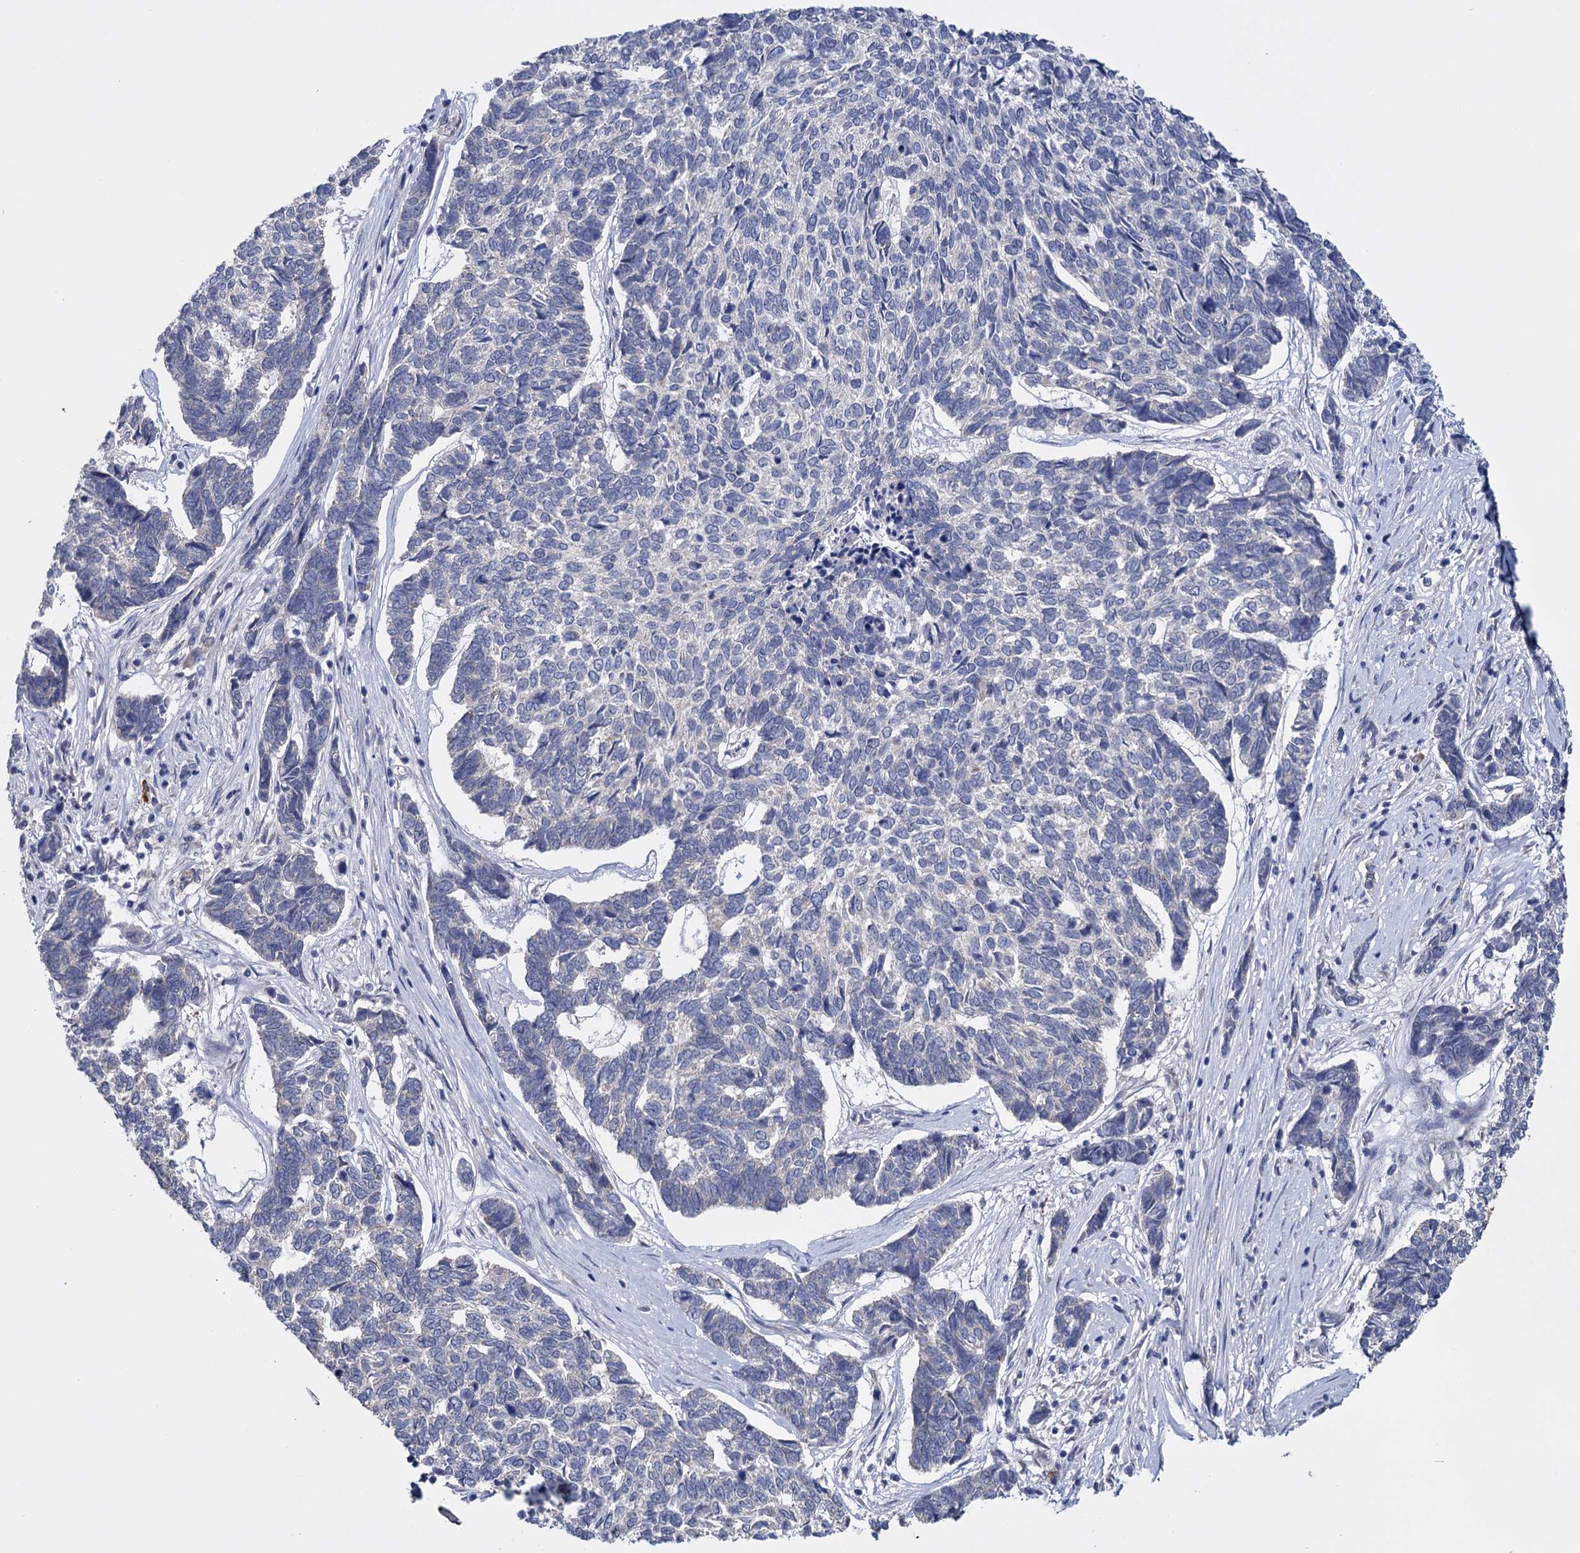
{"staining": {"intensity": "negative", "quantity": "none", "location": "none"}, "tissue": "skin cancer", "cell_type": "Tumor cells", "image_type": "cancer", "snomed": [{"axis": "morphology", "description": "Basal cell carcinoma"}, {"axis": "topography", "description": "Skin"}], "caption": "A micrograph of human skin basal cell carcinoma is negative for staining in tumor cells.", "gene": "GSTM2", "patient": {"sex": "female", "age": 65}}